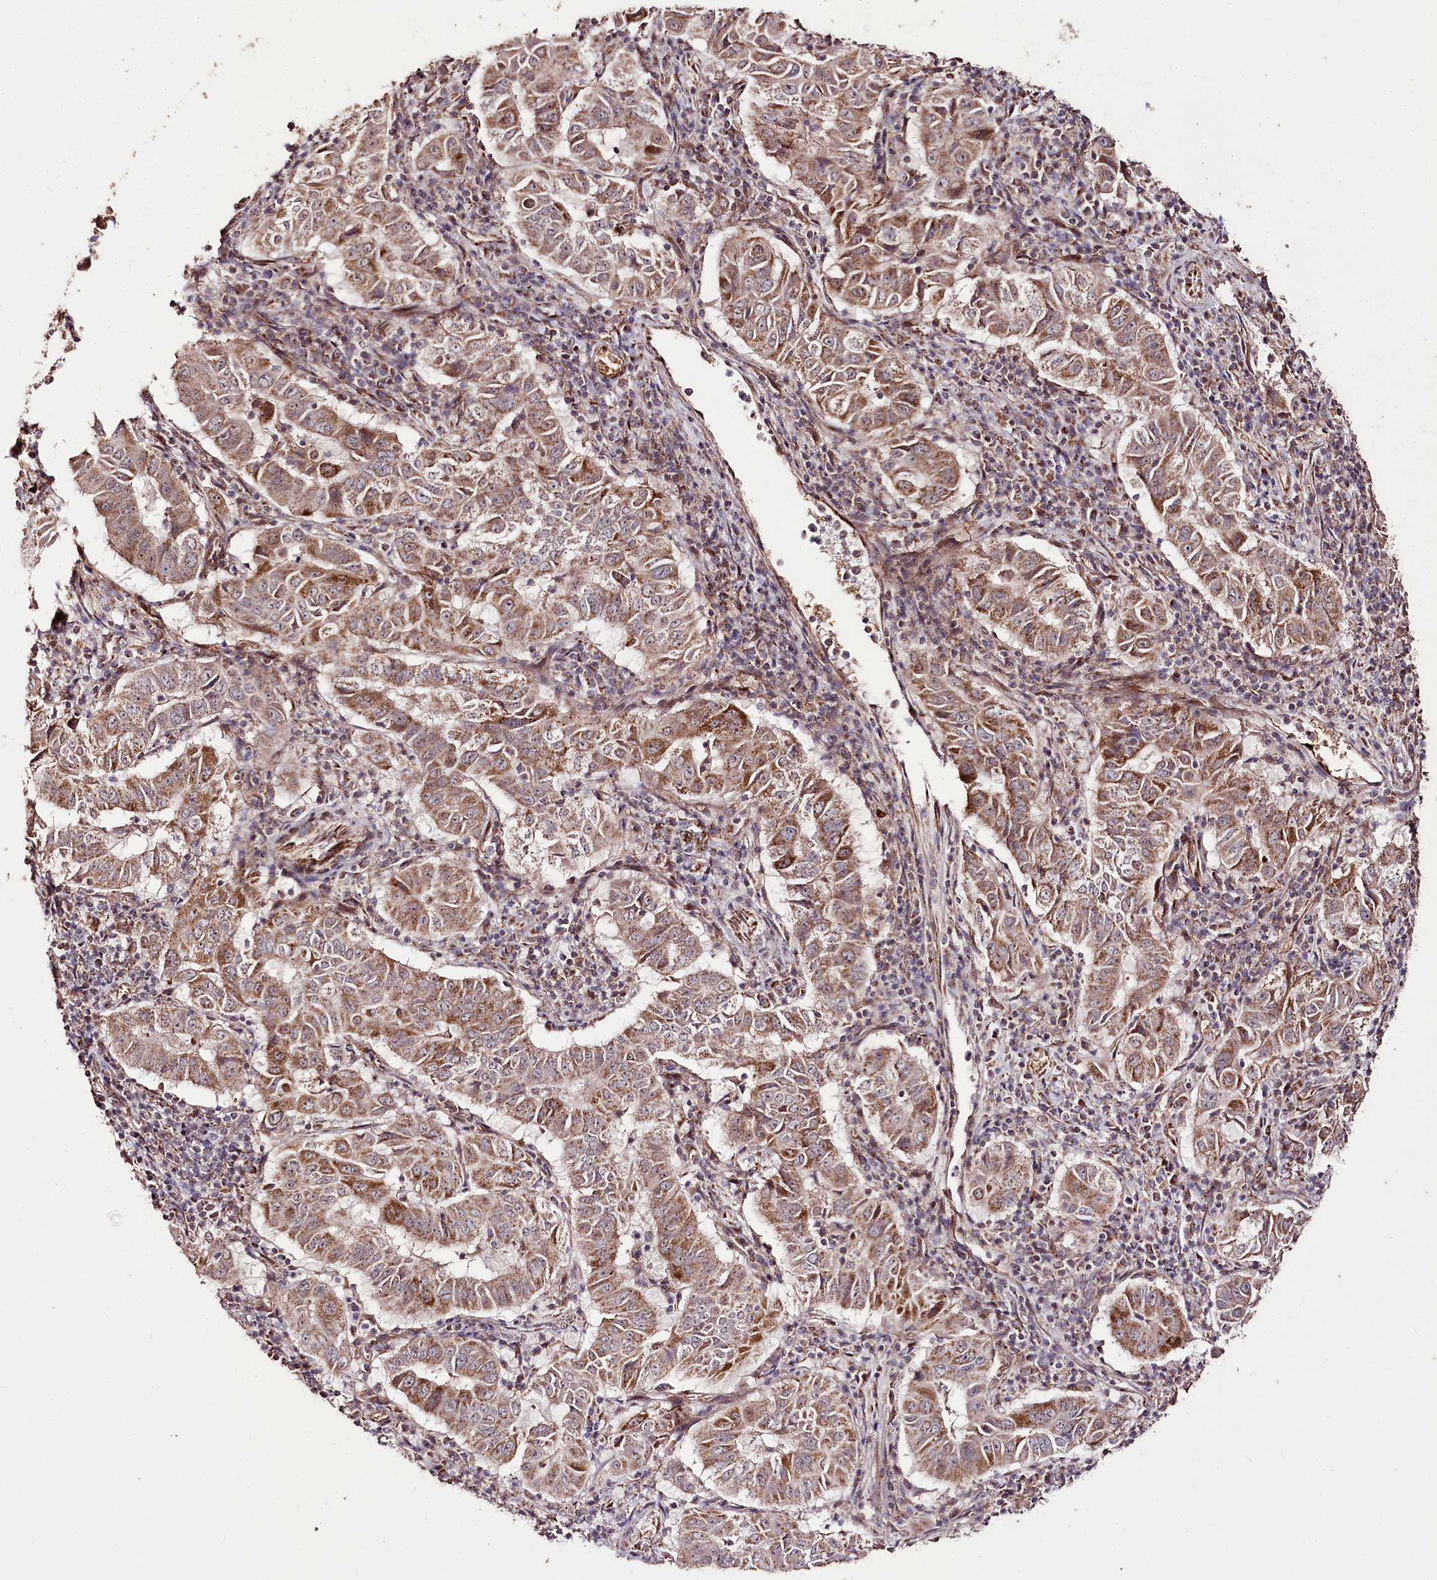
{"staining": {"intensity": "strong", "quantity": "25%-75%", "location": "cytoplasmic/membranous"}, "tissue": "pancreatic cancer", "cell_type": "Tumor cells", "image_type": "cancer", "snomed": [{"axis": "morphology", "description": "Adenocarcinoma, NOS"}, {"axis": "topography", "description": "Pancreas"}], "caption": "IHC micrograph of pancreatic cancer (adenocarcinoma) stained for a protein (brown), which exhibits high levels of strong cytoplasmic/membranous expression in approximately 25%-75% of tumor cells.", "gene": "CARD19", "patient": {"sex": "male", "age": 63}}